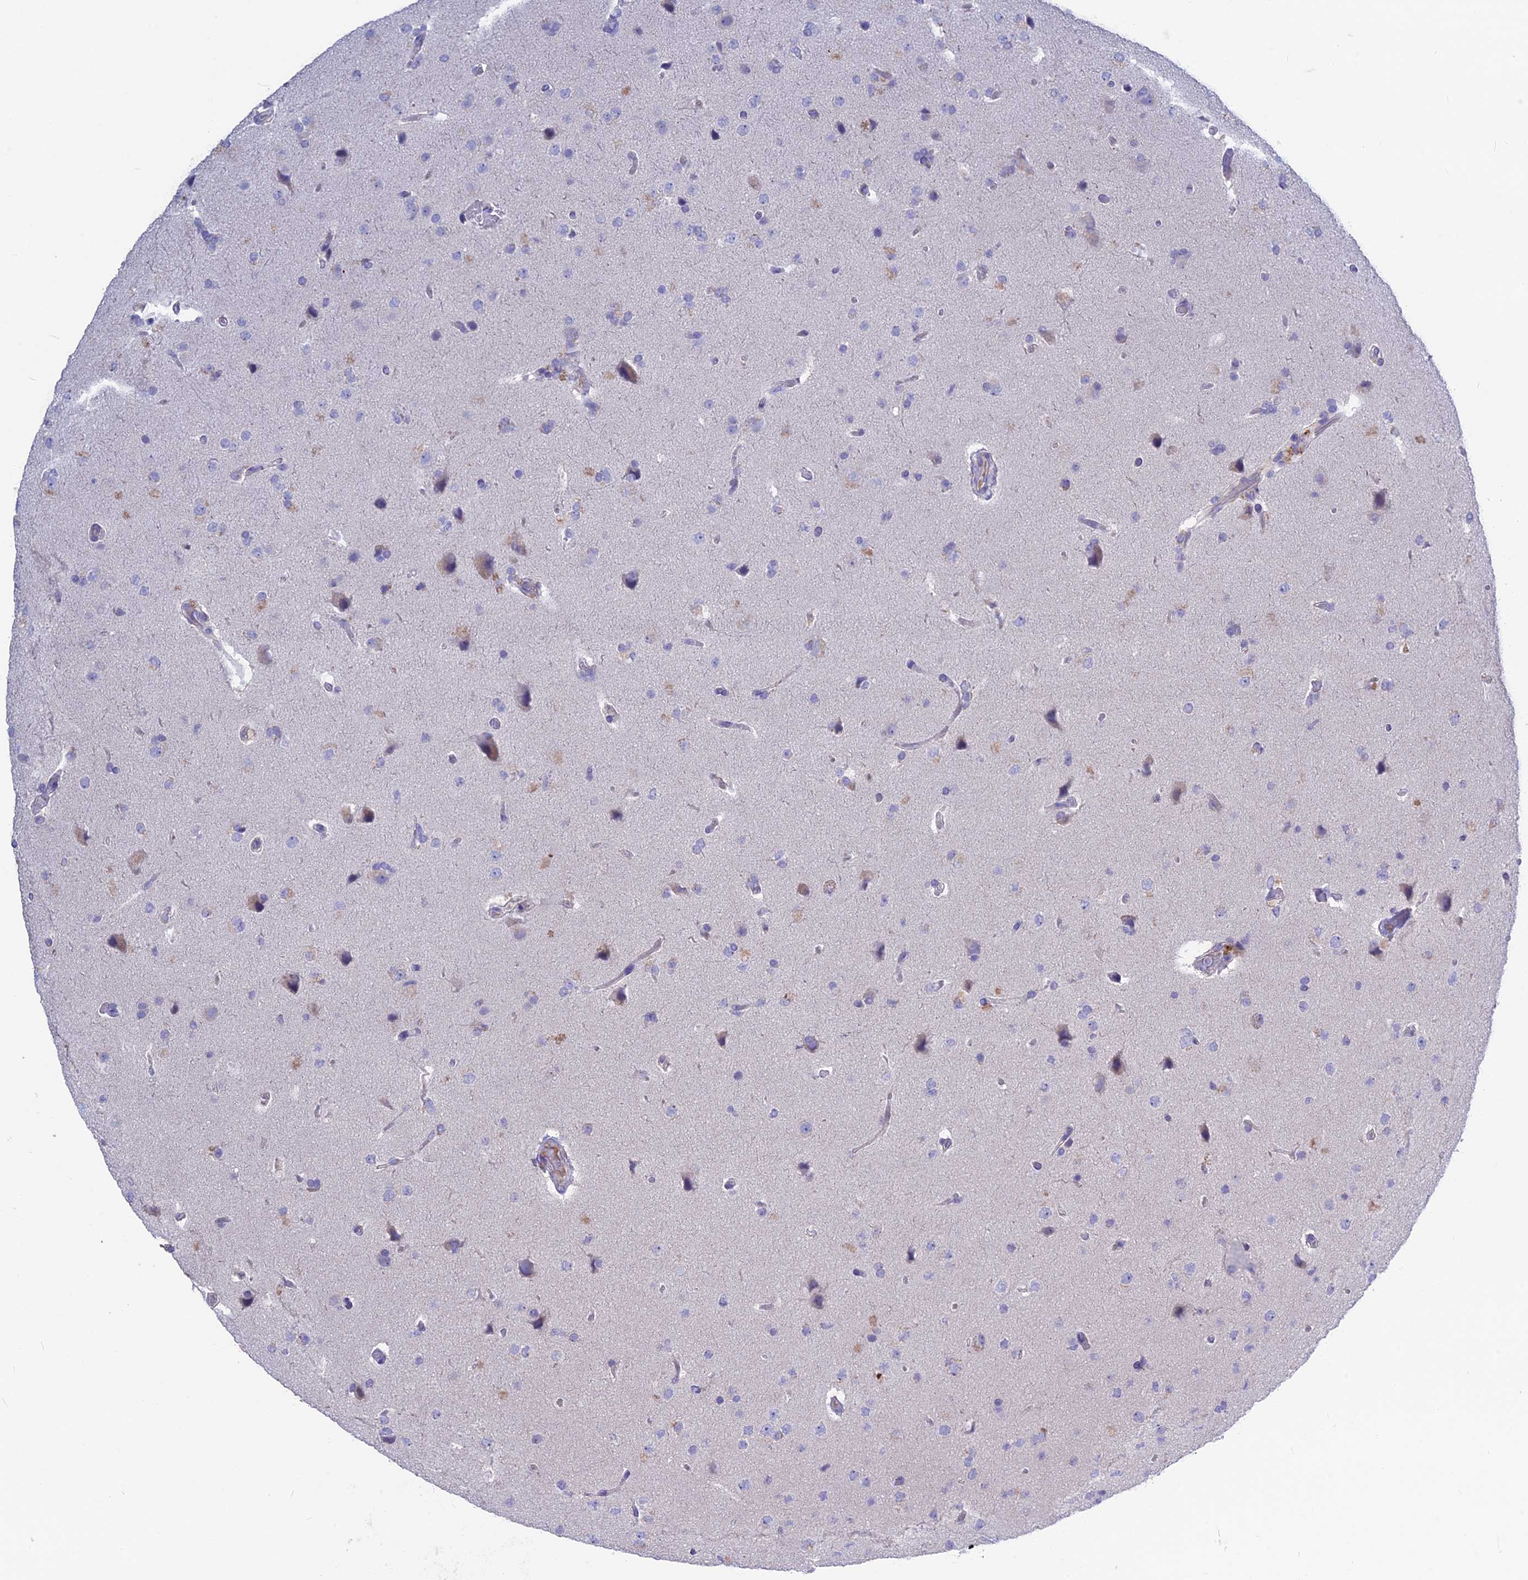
{"staining": {"intensity": "negative", "quantity": "none", "location": "none"}, "tissue": "glioma", "cell_type": "Tumor cells", "image_type": "cancer", "snomed": [{"axis": "morphology", "description": "Glioma, malignant, High grade"}, {"axis": "topography", "description": "Brain"}], "caption": "There is no significant staining in tumor cells of glioma.", "gene": "SNTN", "patient": {"sex": "male", "age": 72}}